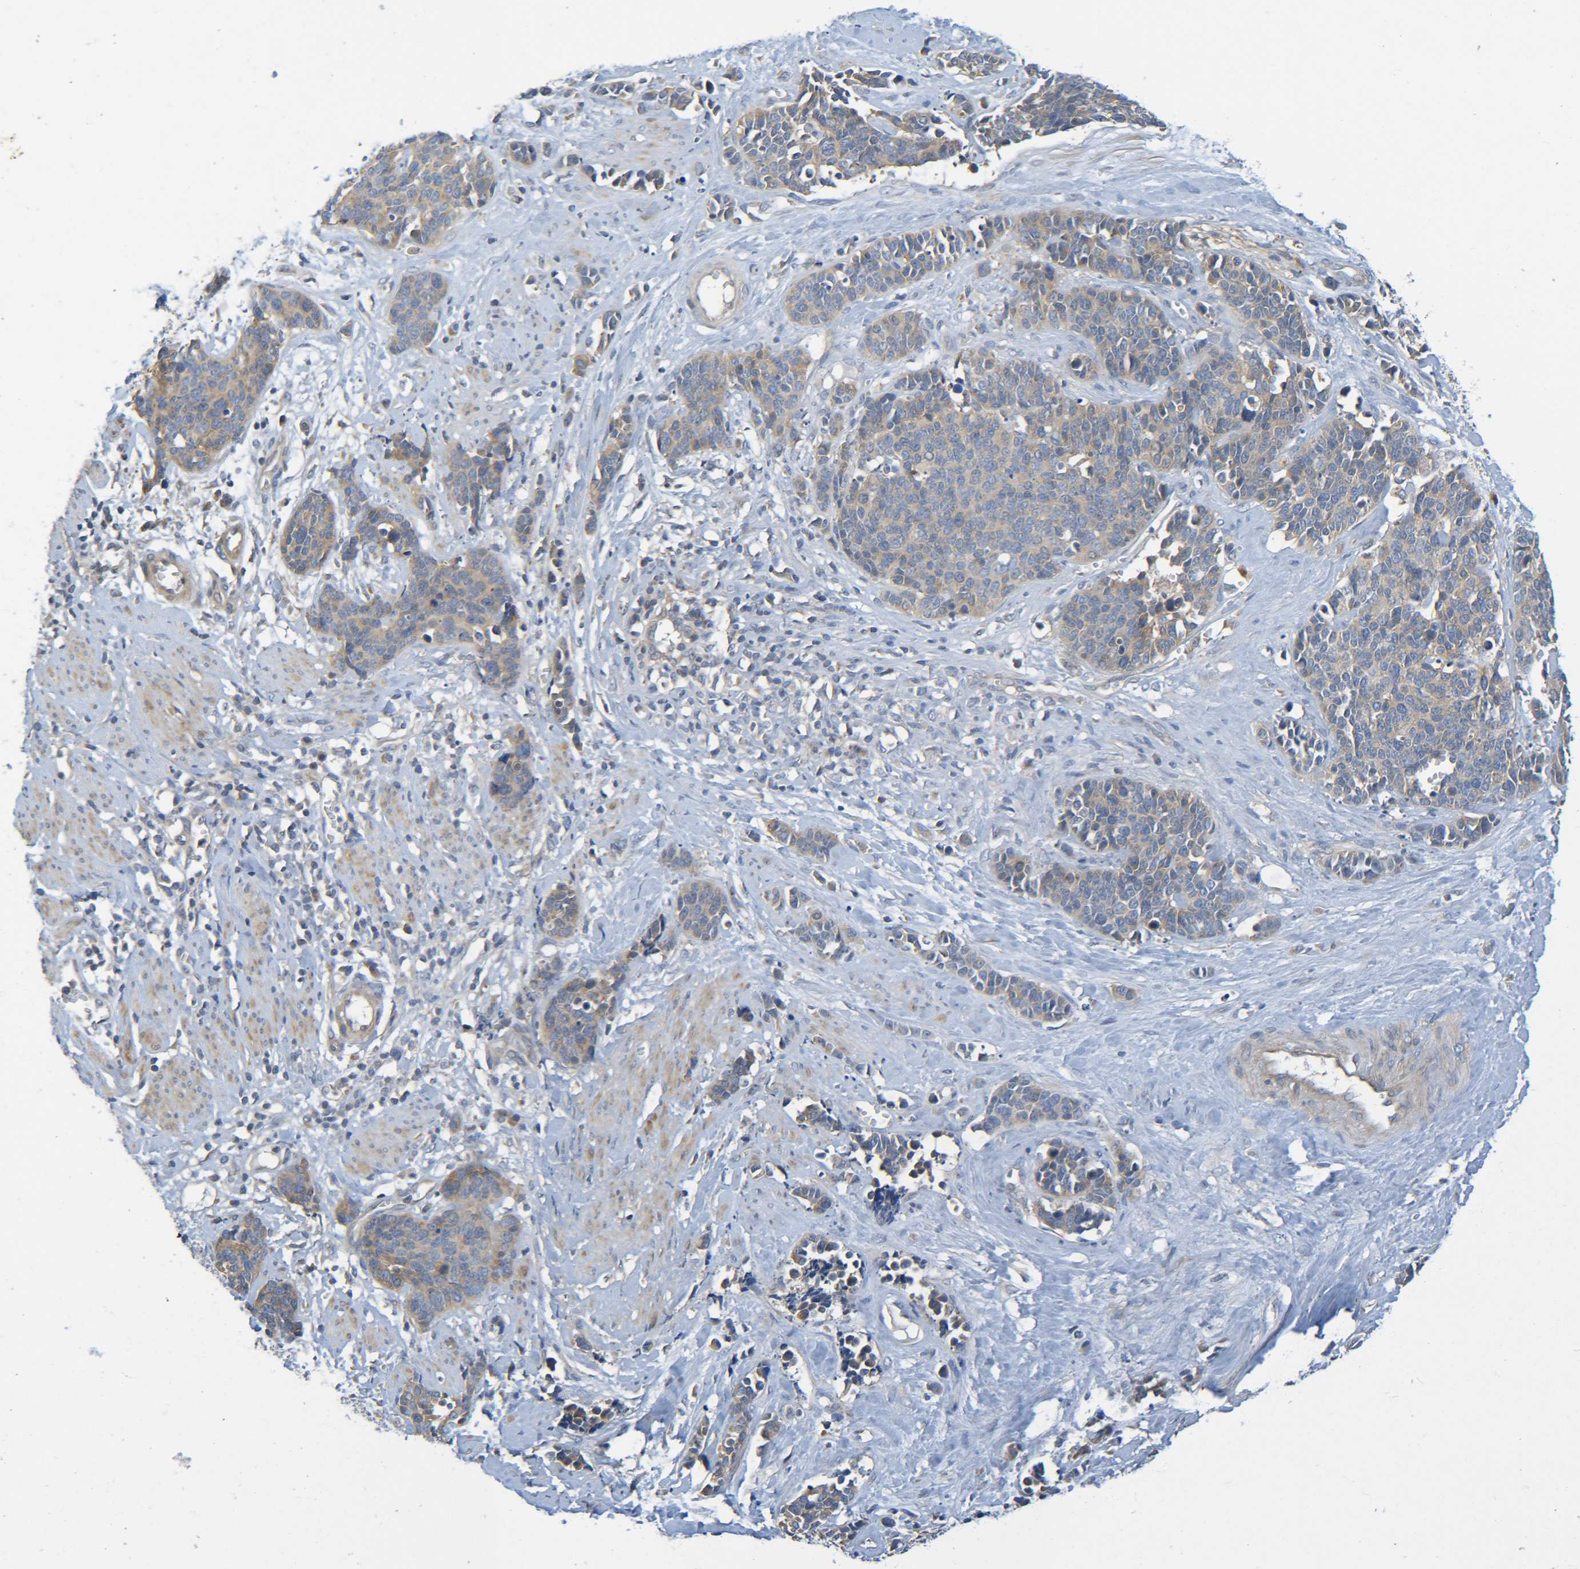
{"staining": {"intensity": "moderate", "quantity": ">75%", "location": "cytoplasmic/membranous"}, "tissue": "cervical cancer", "cell_type": "Tumor cells", "image_type": "cancer", "snomed": [{"axis": "morphology", "description": "Squamous cell carcinoma, NOS"}, {"axis": "topography", "description": "Cervix"}], "caption": "The histopathology image reveals immunohistochemical staining of squamous cell carcinoma (cervical). There is moderate cytoplasmic/membranous positivity is identified in about >75% of tumor cells.", "gene": "CYP4F2", "patient": {"sex": "female", "age": 35}}